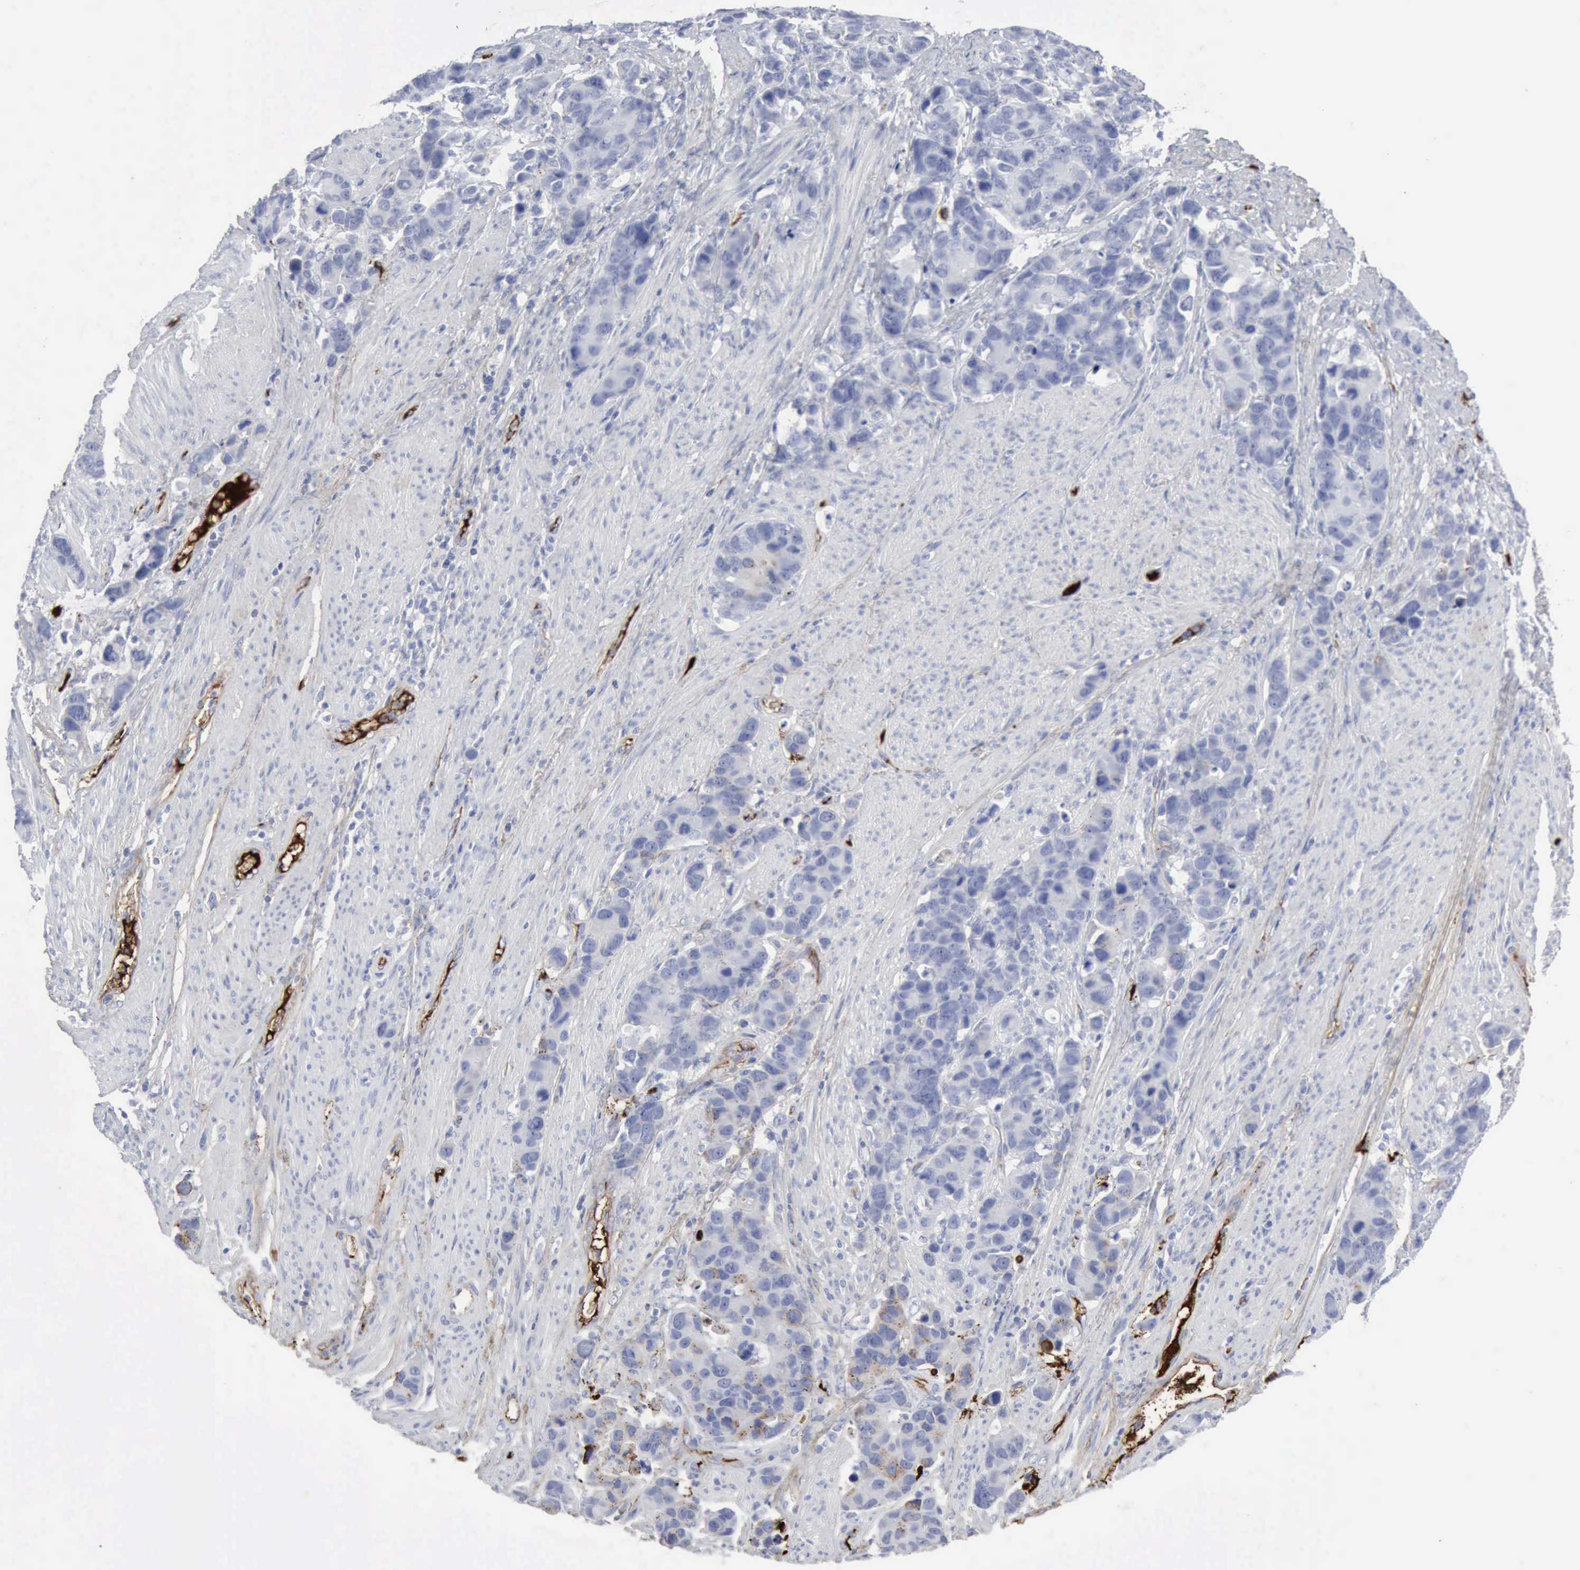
{"staining": {"intensity": "negative", "quantity": "none", "location": "none"}, "tissue": "stomach cancer", "cell_type": "Tumor cells", "image_type": "cancer", "snomed": [{"axis": "morphology", "description": "Adenocarcinoma, NOS"}, {"axis": "topography", "description": "Stomach, upper"}], "caption": "Immunohistochemical staining of human adenocarcinoma (stomach) displays no significant positivity in tumor cells. (DAB (3,3'-diaminobenzidine) IHC with hematoxylin counter stain).", "gene": "C4BPA", "patient": {"sex": "male", "age": 71}}